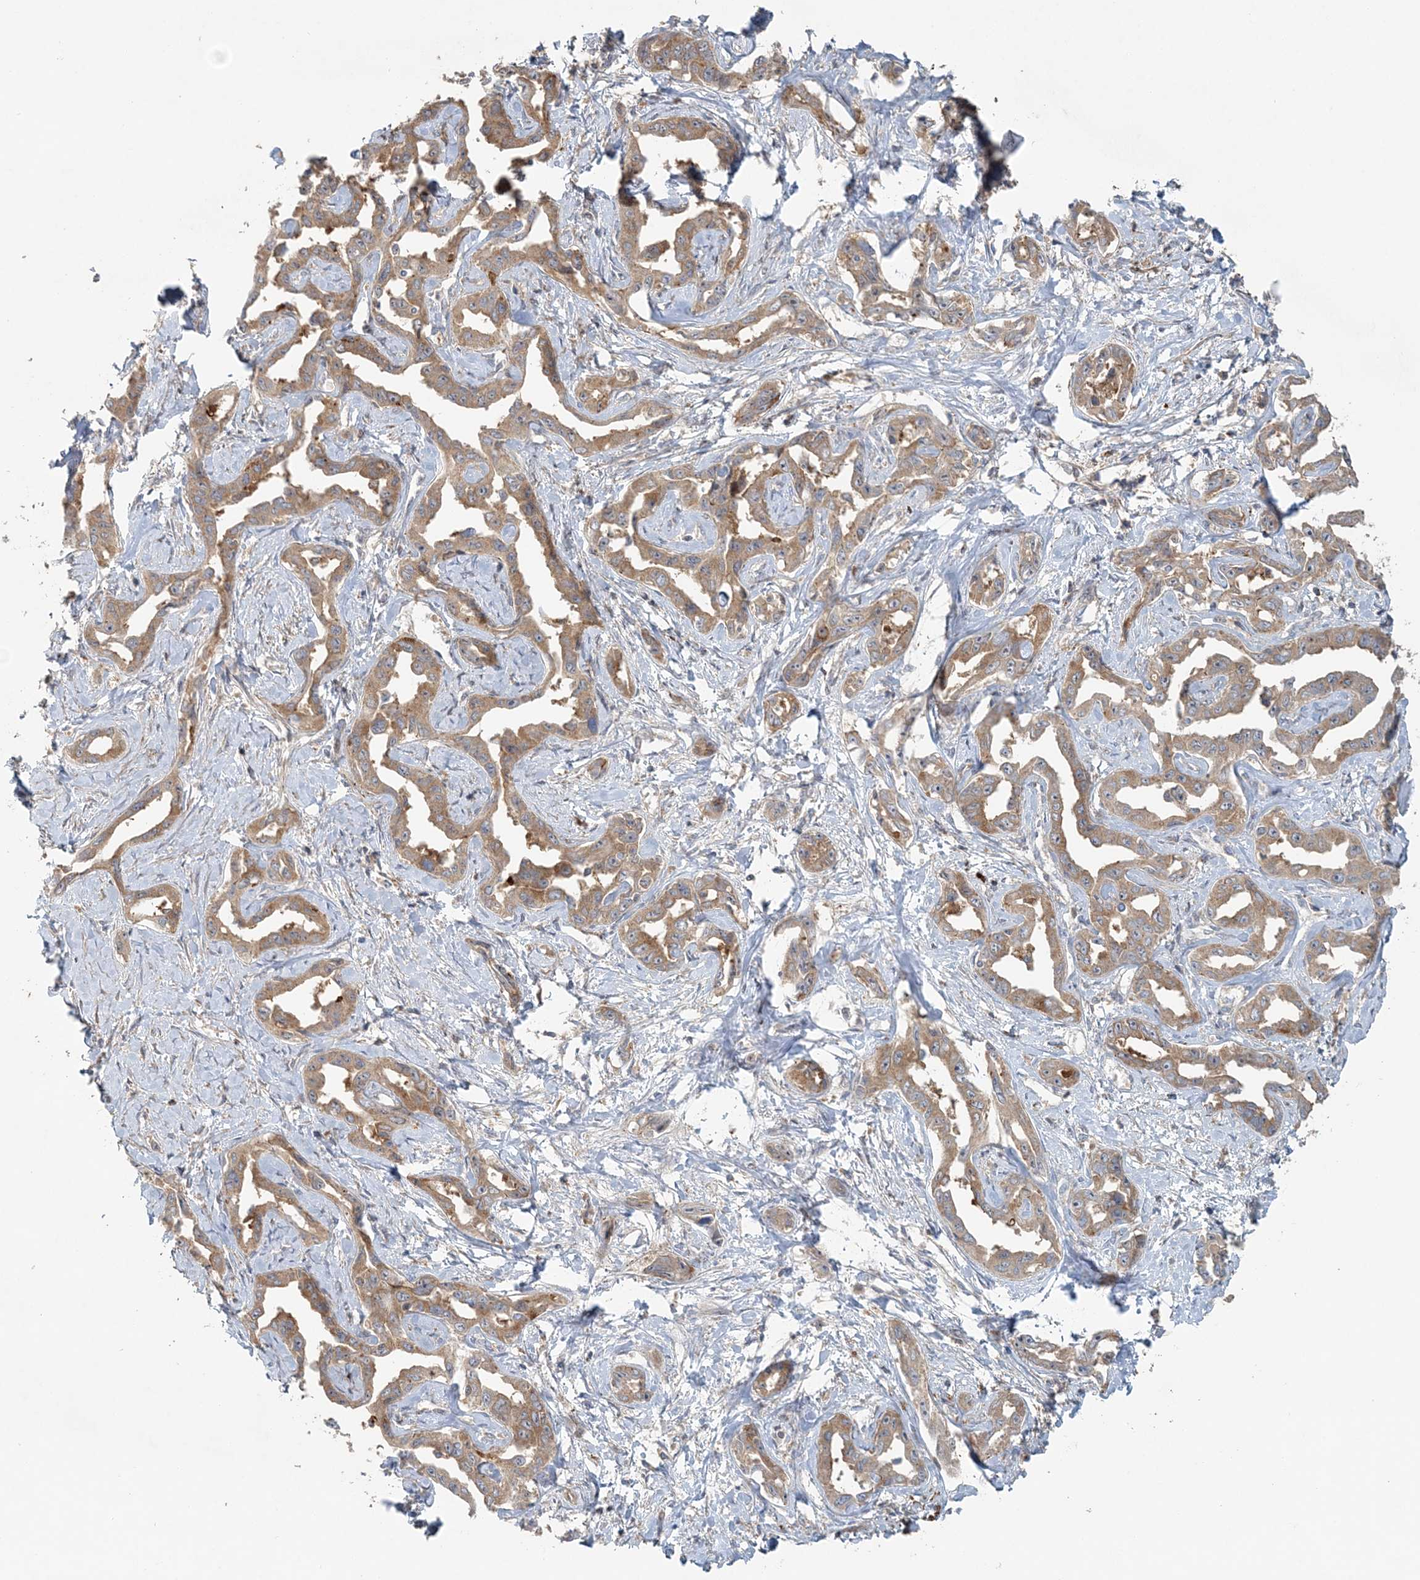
{"staining": {"intensity": "moderate", "quantity": ">75%", "location": "cytoplasmic/membranous"}, "tissue": "liver cancer", "cell_type": "Tumor cells", "image_type": "cancer", "snomed": [{"axis": "morphology", "description": "Cholangiocarcinoma"}, {"axis": "topography", "description": "Liver"}], "caption": "Immunohistochemical staining of human liver cancer demonstrates medium levels of moderate cytoplasmic/membranous expression in about >75% of tumor cells.", "gene": "MMUT", "patient": {"sex": "male", "age": 59}}